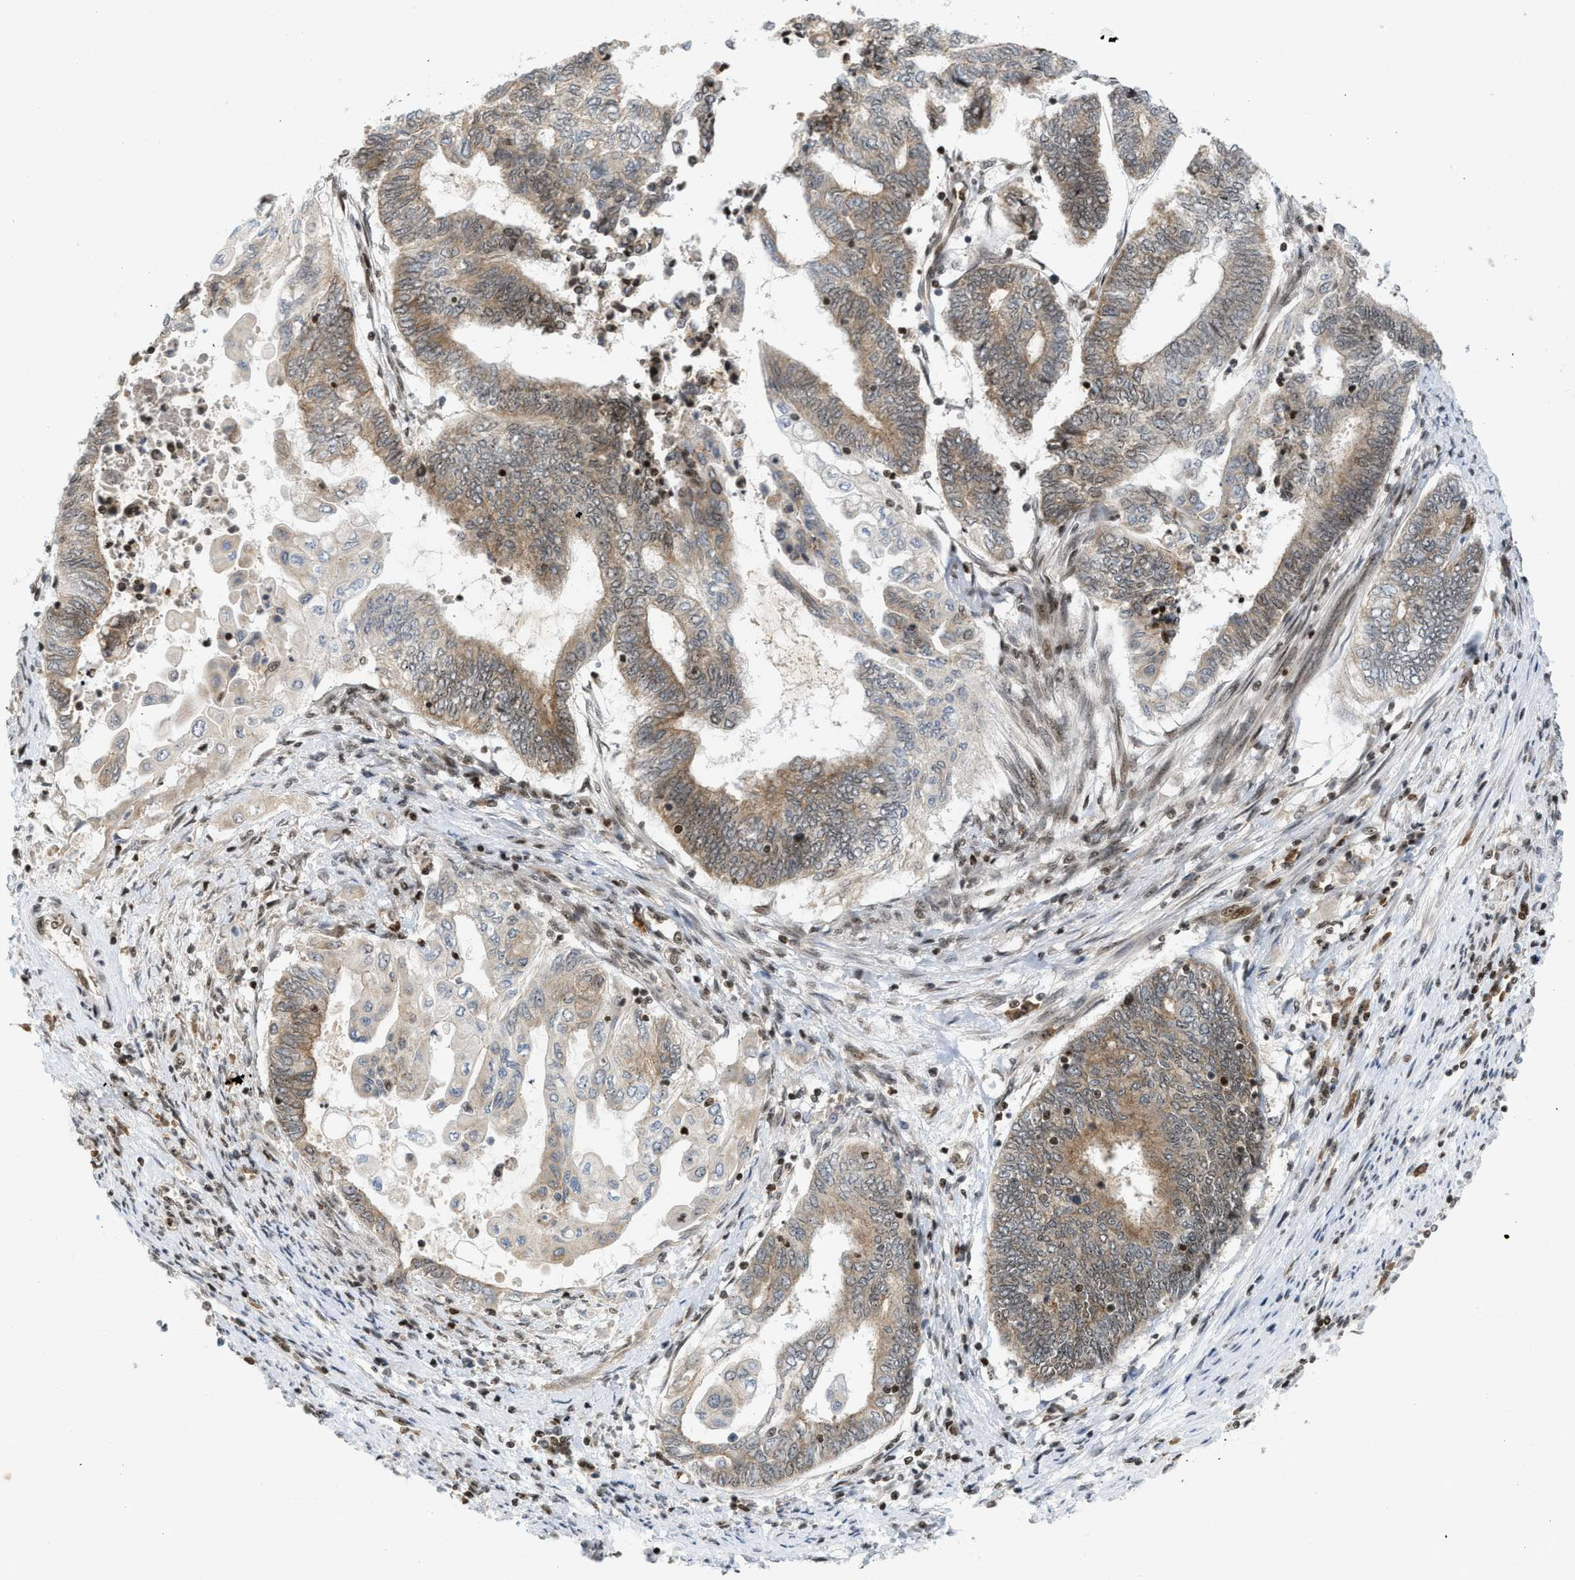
{"staining": {"intensity": "moderate", "quantity": "25%-75%", "location": "cytoplasmic/membranous"}, "tissue": "endometrial cancer", "cell_type": "Tumor cells", "image_type": "cancer", "snomed": [{"axis": "morphology", "description": "Adenocarcinoma, NOS"}, {"axis": "topography", "description": "Uterus"}, {"axis": "topography", "description": "Endometrium"}], "caption": "Immunohistochemical staining of human endometrial cancer (adenocarcinoma) reveals medium levels of moderate cytoplasmic/membranous staining in approximately 25%-75% of tumor cells.", "gene": "ZNF22", "patient": {"sex": "female", "age": 70}}